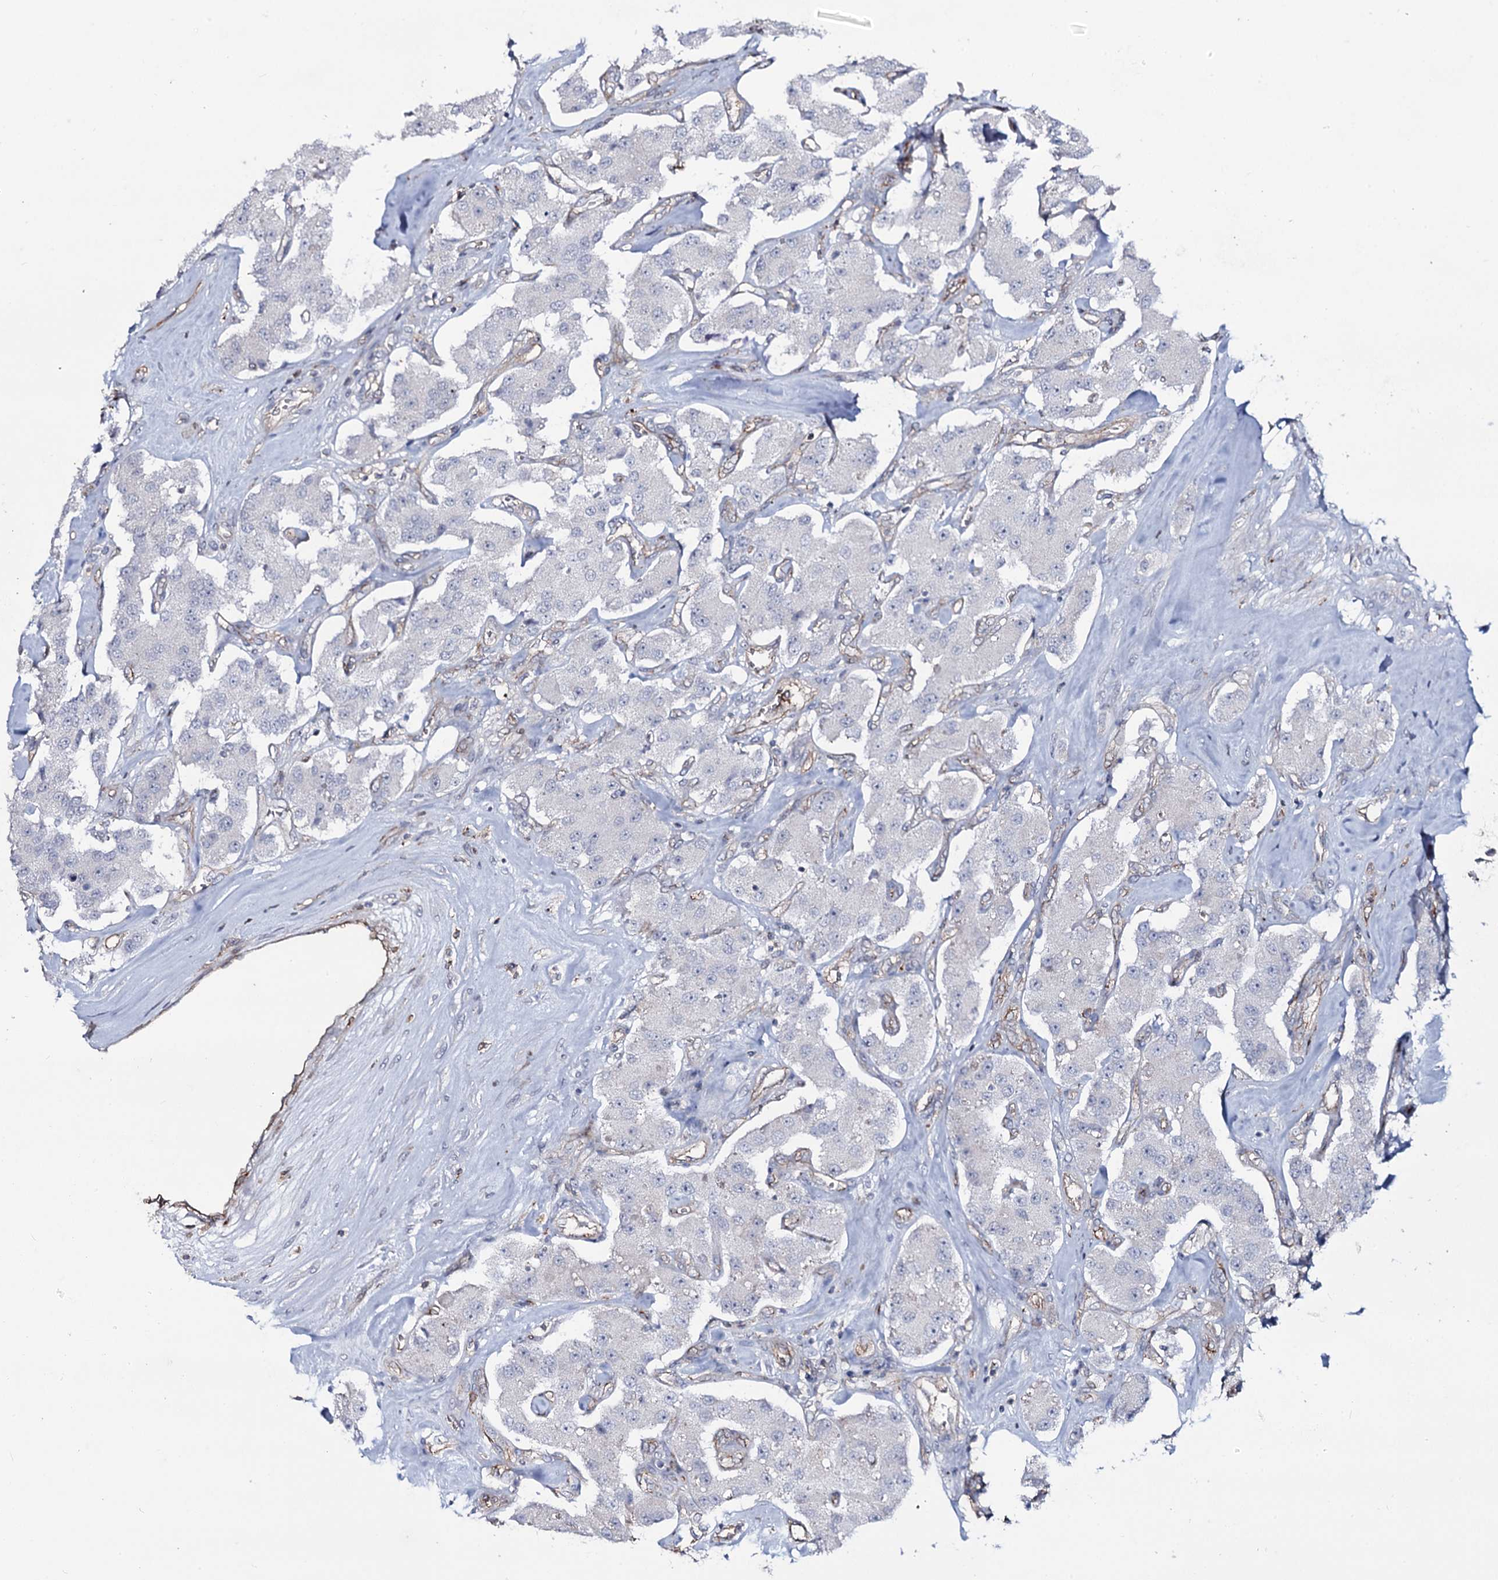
{"staining": {"intensity": "negative", "quantity": "none", "location": "none"}, "tissue": "carcinoid", "cell_type": "Tumor cells", "image_type": "cancer", "snomed": [{"axis": "morphology", "description": "Carcinoid, malignant, NOS"}, {"axis": "topography", "description": "Pancreas"}], "caption": "DAB (3,3'-diaminobenzidine) immunohistochemical staining of carcinoid shows no significant positivity in tumor cells. (DAB (3,3'-diaminobenzidine) immunohistochemistry (IHC) visualized using brightfield microscopy, high magnification).", "gene": "SNAP23", "patient": {"sex": "male", "age": 41}}